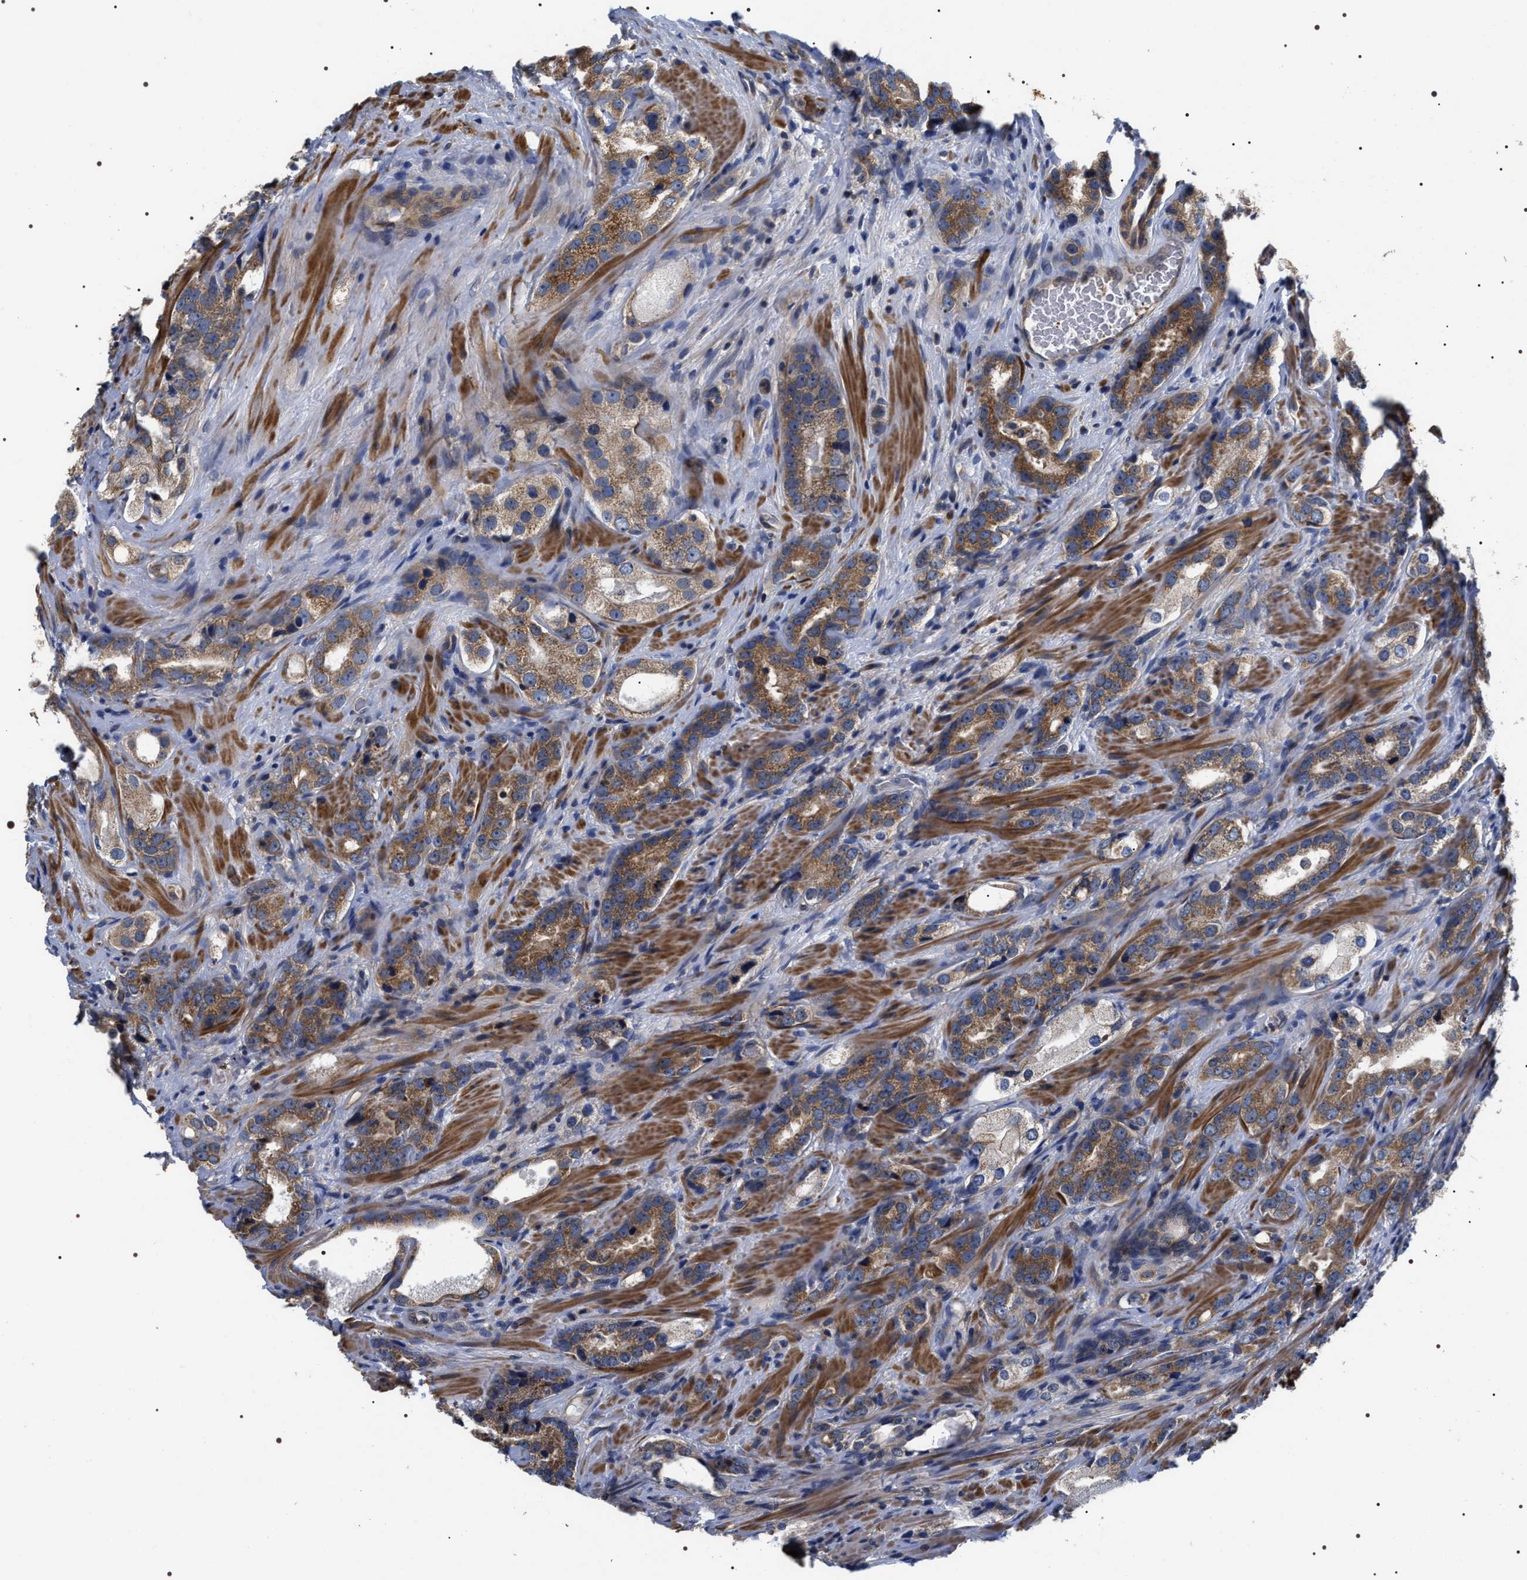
{"staining": {"intensity": "moderate", "quantity": ">75%", "location": "cytoplasmic/membranous"}, "tissue": "prostate cancer", "cell_type": "Tumor cells", "image_type": "cancer", "snomed": [{"axis": "morphology", "description": "Adenocarcinoma, High grade"}, {"axis": "topography", "description": "Prostate"}], "caption": "Immunohistochemistry (IHC) micrograph of neoplastic tissue: human prostate adenocarcinoma (high-grade) stained using IHC demonstrates medium levels of moderate protein expression localized specifically in the cytoplasmic/membranous of tumor cells, appearing as a cytoplasmic/membranous brown color.", "gene": "MIS18A", "patient": {"sex": "male", "age": 63}}